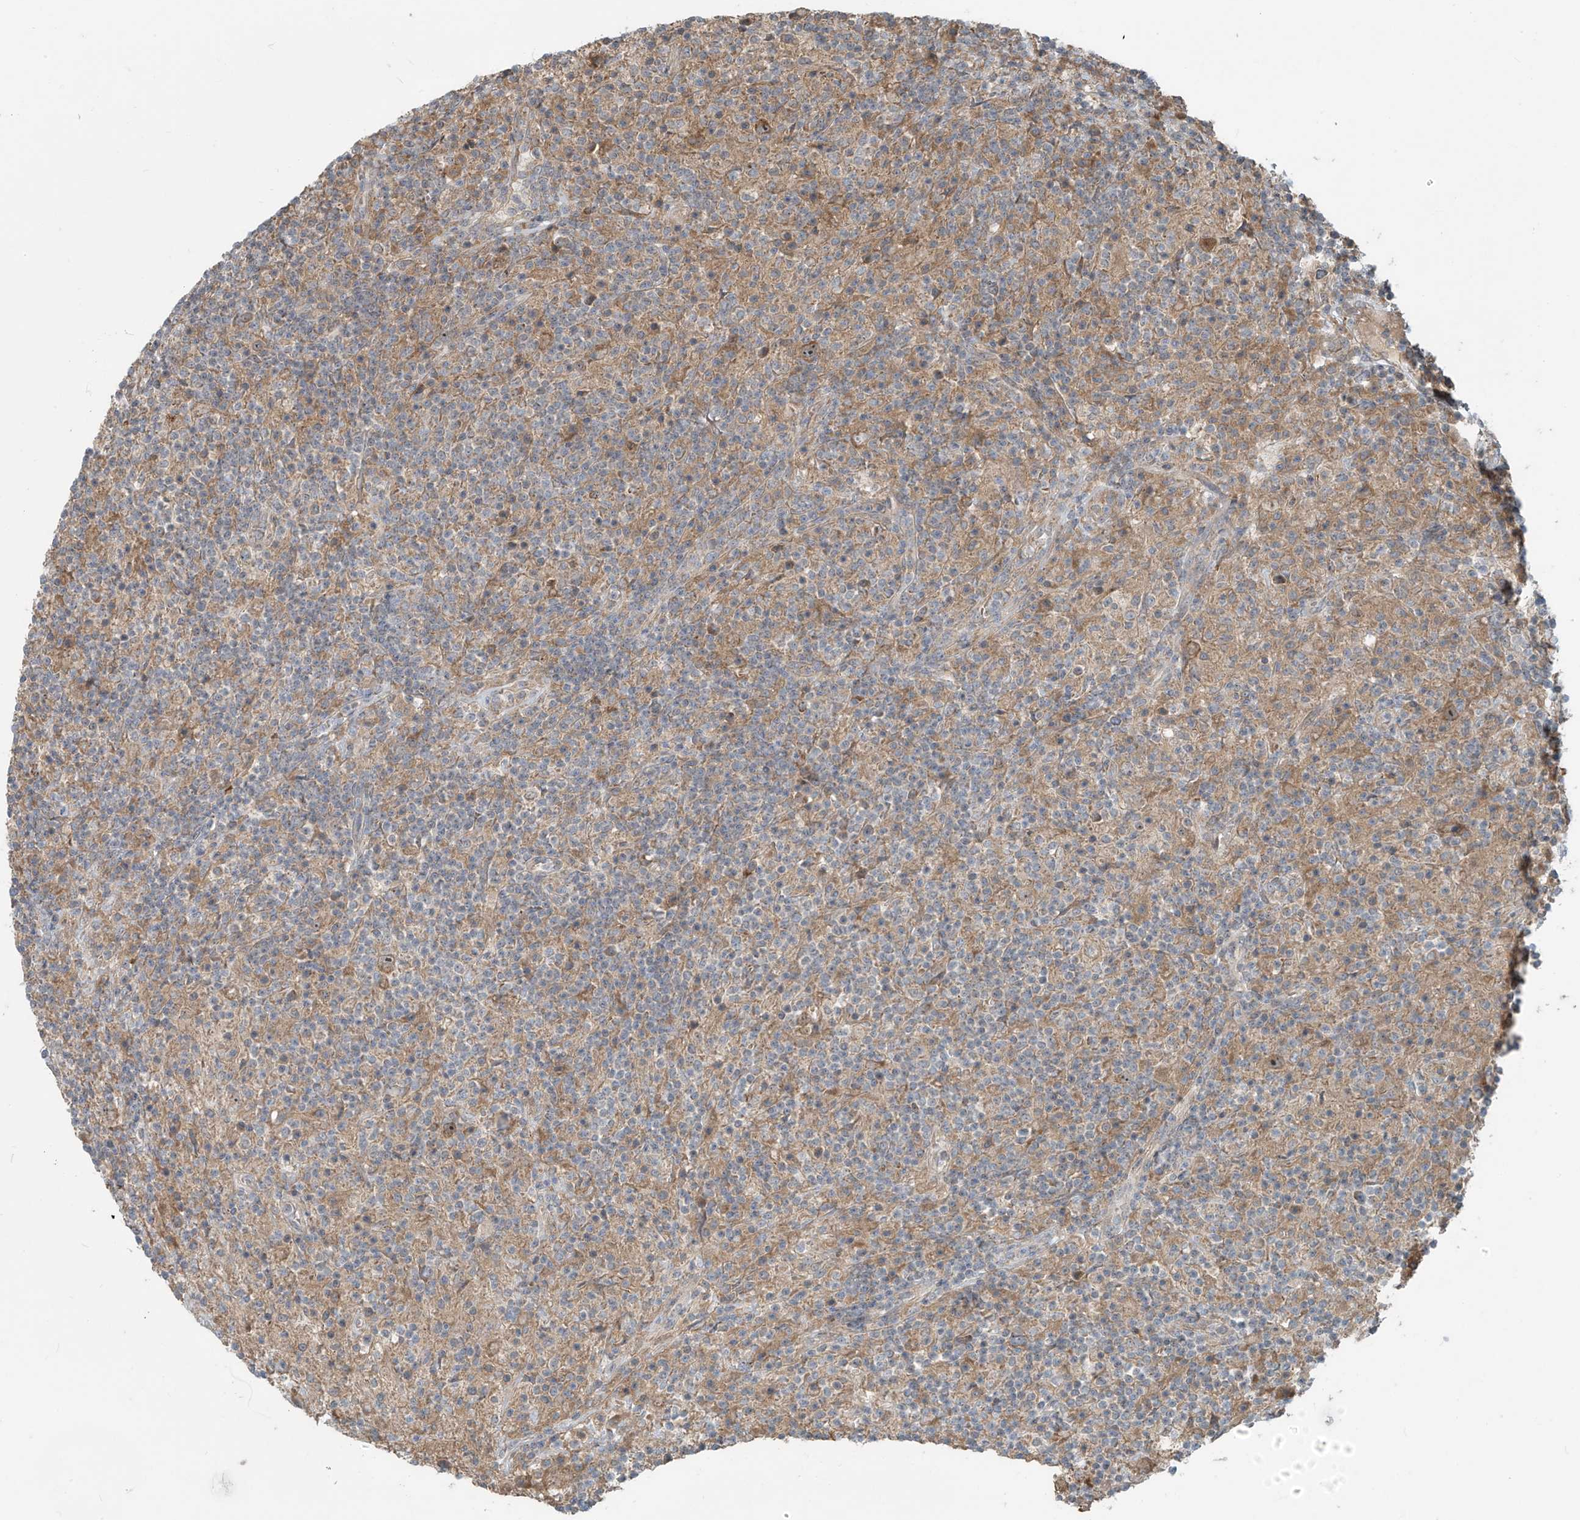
{"staining": {"intensity": "moderate", "quantity": ">75%", "location": "cytoplasmic/membranous,nuclear"}, "tissue": "lymphoma", "cell_type": "Tumor cells", "image_type": "cancer", "snomed": [{"axis": "morphology", "description": "Hodgkin's disease, NOS"}, {"axis": "topography", "description": "Lymph node"}], "caption": "Immunohistochemistry histopathology image of neoplastic tissue: lymphoma stained using IHC demonstrates medium levels of moderate protein expression localized specifically in the cytoplasmic/membranous and nuclear of tumor cells, appearing as a cytoplasmic/membranous and nuclear brown color.", "gene": "KATNIP", "patient": {"sex": "male", "age": 70}}